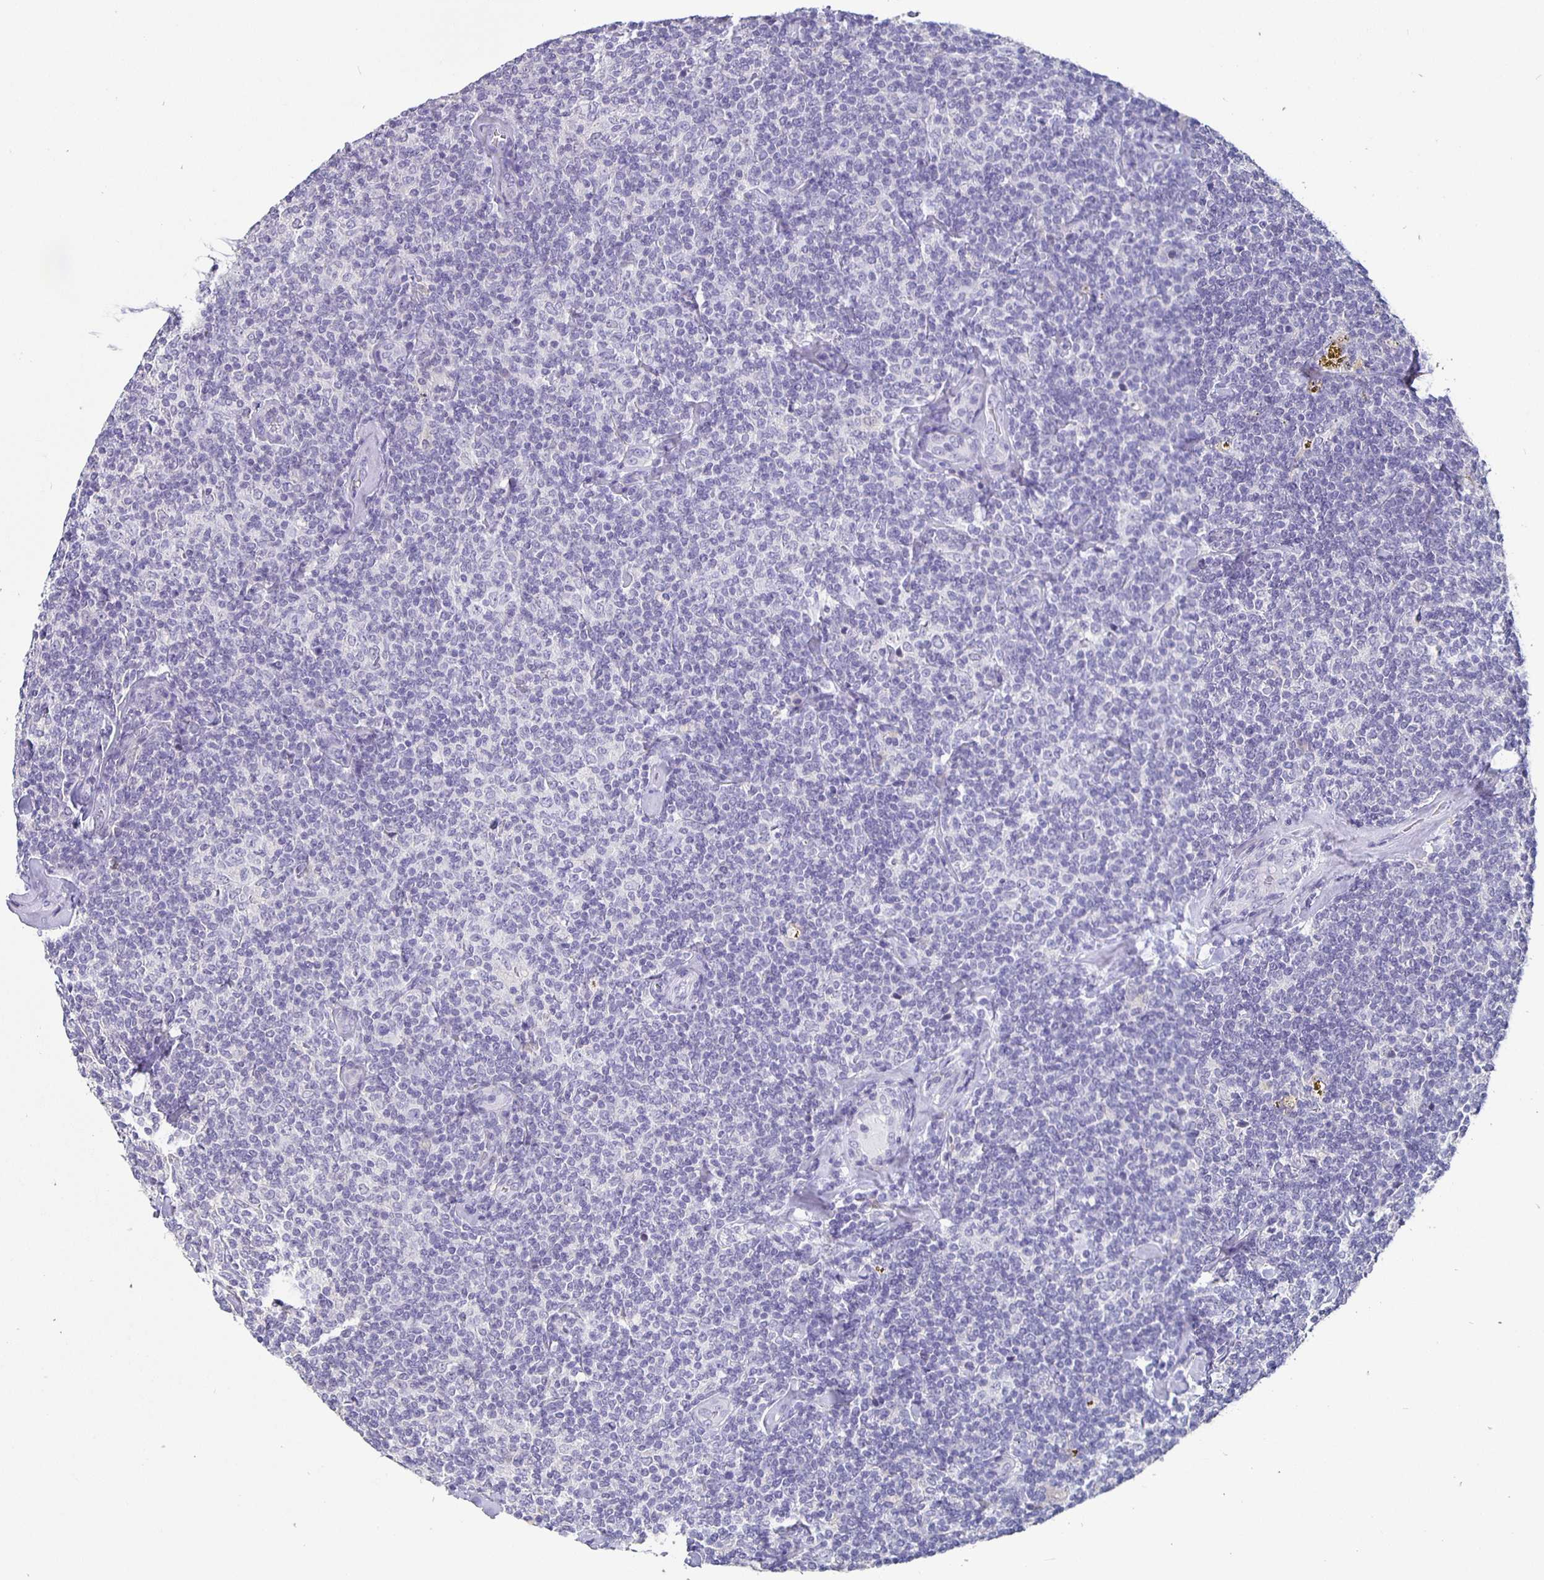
{"staining": {"intensity": "negative", "quantity": "none", "location": "none"}, "tissue": "lymphoma", "cell_type": "Tumor cells", "image_type": "cancer", "snomed": [{"axis": "morphology", "description": "Malignant lymphoma, non-Hodgkin's type, Low grade"}, {"axis": "topography", "description": "Lymph node"}], "caption": "This is a image of IHC staining of low-grade malignant lymphoma, non-Hodgkin's type, which shows no staining in tumor cells.", "gene": "GPX4", "patient": {"sex": "female", "age": 56}}